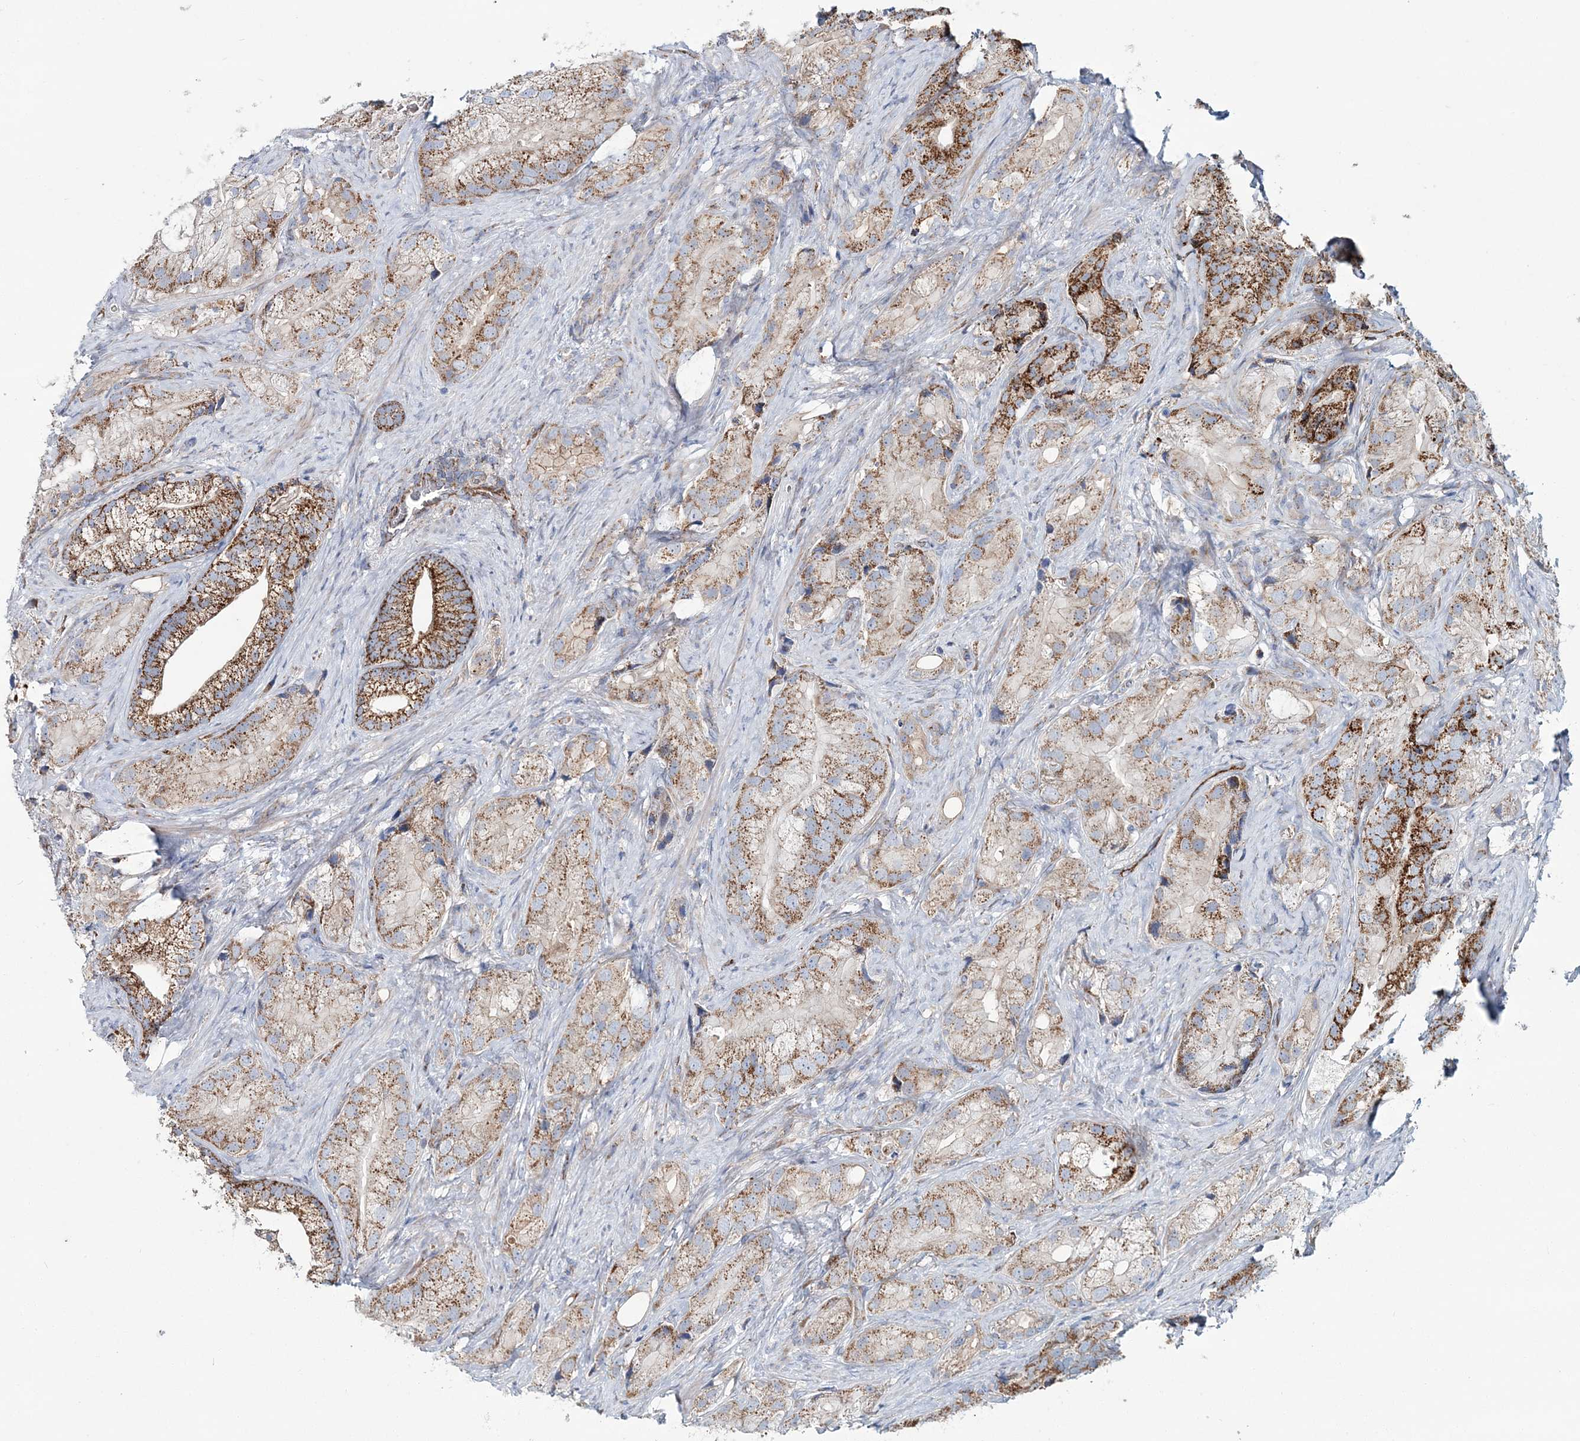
{"staining": {"intensity": "moderate", "quantity": ">75%", "location": "cytoplasmic/membranous"}, "tissue": "prostate cancer", "cell_type": "Tumor cells", "image_type": "cancer", "snomed": [{"axis": "morphology", "description": "Adenocarcinoma, Low grade"}, {"axis": "topography", "description": "Prostate"}], "caption": "High-power microscopy captured an immunohistochemistry (IHC) micrograph of prostate cancer (adenocarcinoma (low-grade)), revealing moderate cytoplasmic/membranous positivity in approximately >75% of tumor cells.", "gene": "ARHGAP6", "patient": {"sex": "male", "age": 71}}